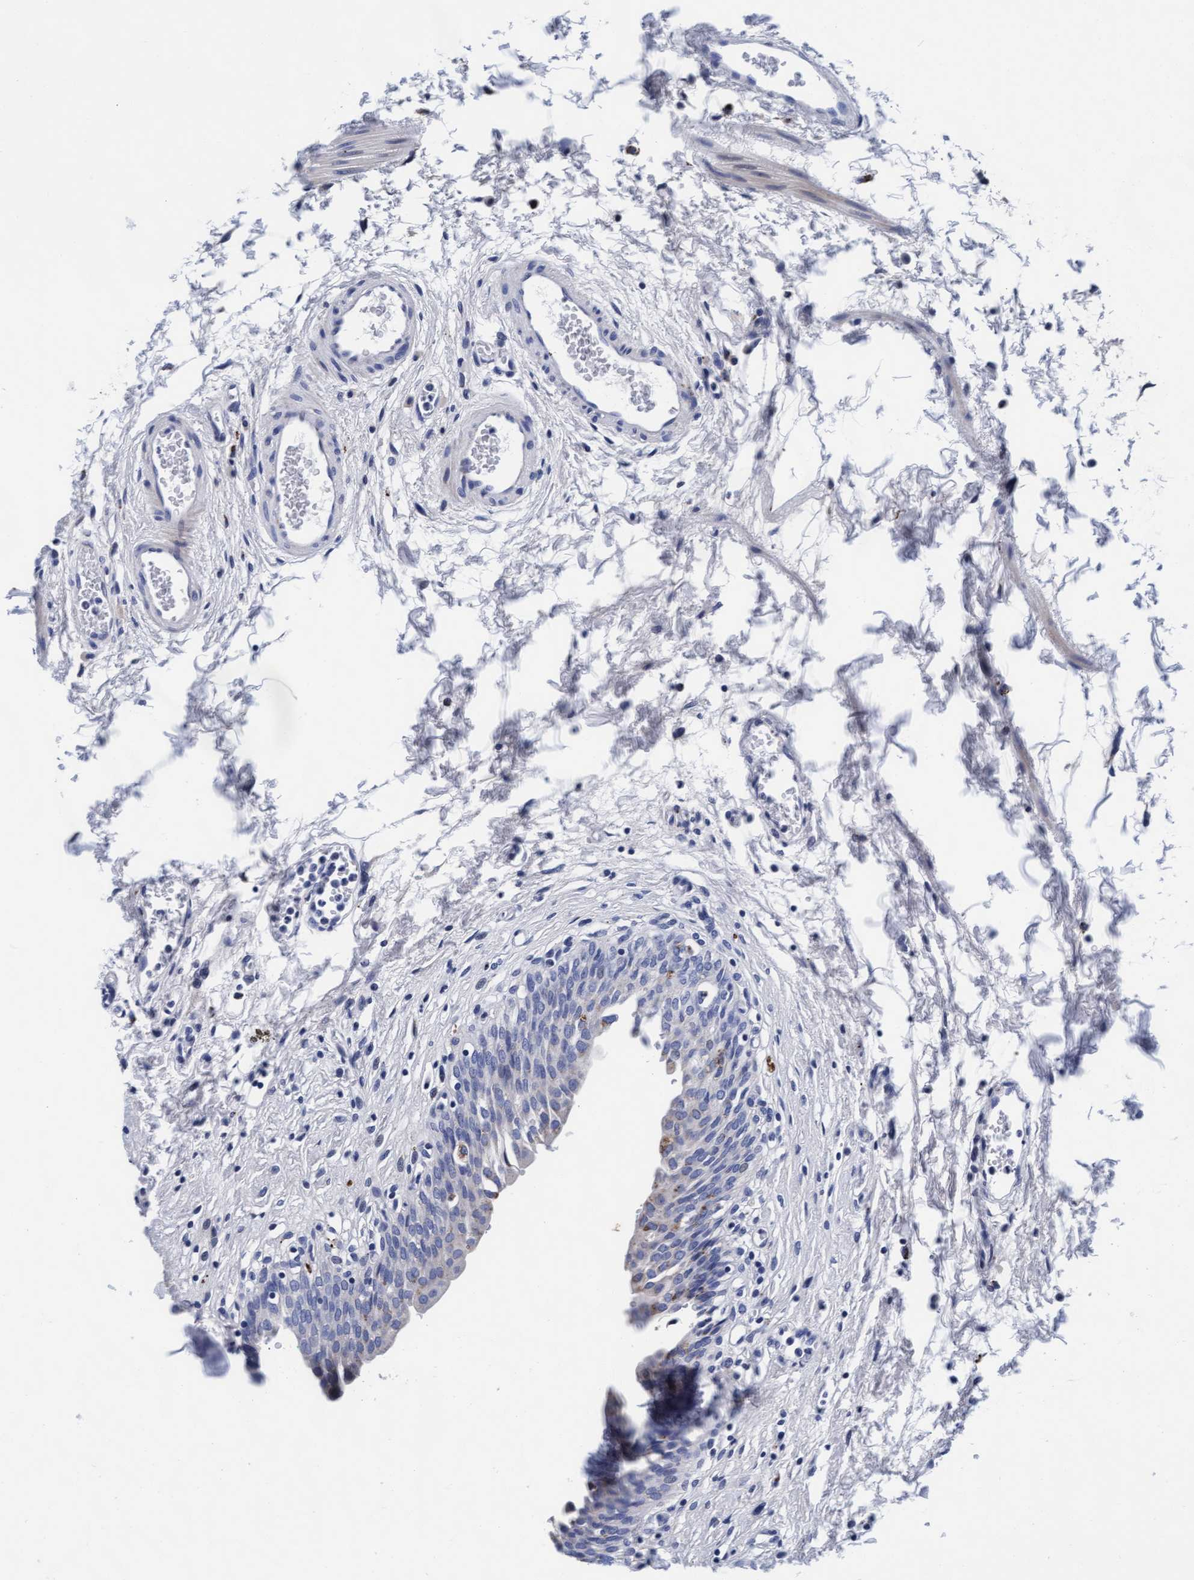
{"staining": {"intensity": "moderate", "quantity": "<25%", "location": "cytoplasmic/membranous"}, "tissue": "urinary bladder", "cell_type": "Urothelial cells", "image_type": "normal", "snomed": [{"axis": "morphology", "description": "Urothelial carcinoma, High grade"}, {"axis": "topography", "description": "Urinary bladder"}], "caption": "Human urinary bladder stained for a protein (brown) shows moderate cytoplasmic/membranous positive expression in approximately <25% of urothelial cells.", "gene": "ARSG", "patient": {"sex": "male", "age": 46}}